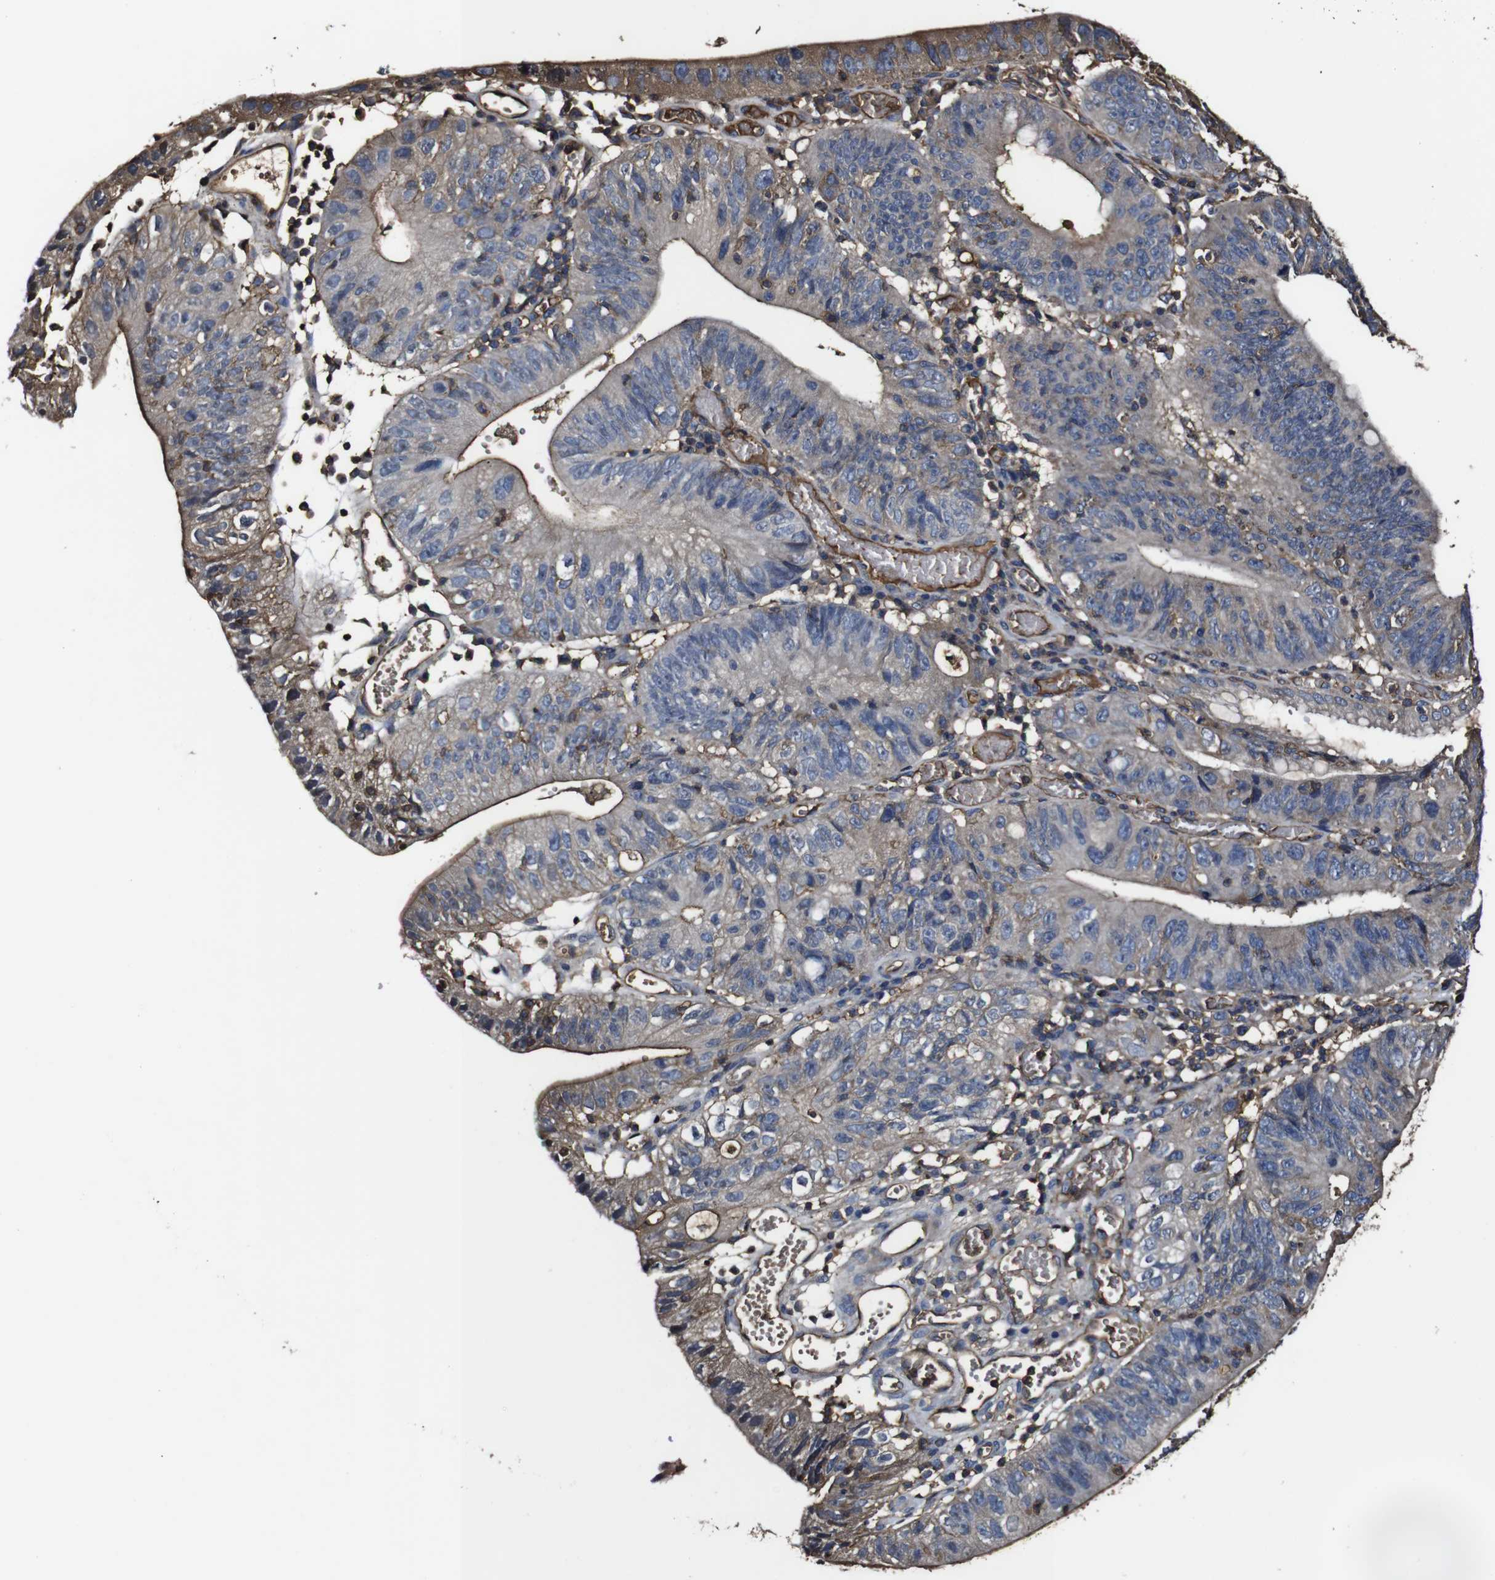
{"staining": {"intensity": "moderate", "quantity": "25%-75%", "location": "cytoplasmic/membranous"}, "tissue": "stomach cancer", "cell_type": "Tumor cells", "image_type": "cancer", "snomed": [{"axis": "morphology", "description": "Adenocarcinoma, NOS"}, {"axis": "topography", "description": "Stomach"}], "caption": "IHC of stomach adenocarcinoma shows medium levels of moderate cytoplasmic/membranous positivity in approximately 25%-75% of tumor cells. (DAB IHC with brightfield microscopy, high magnification).", "gene": "MSN", "patient": {"sex": "male", "age": 59}}